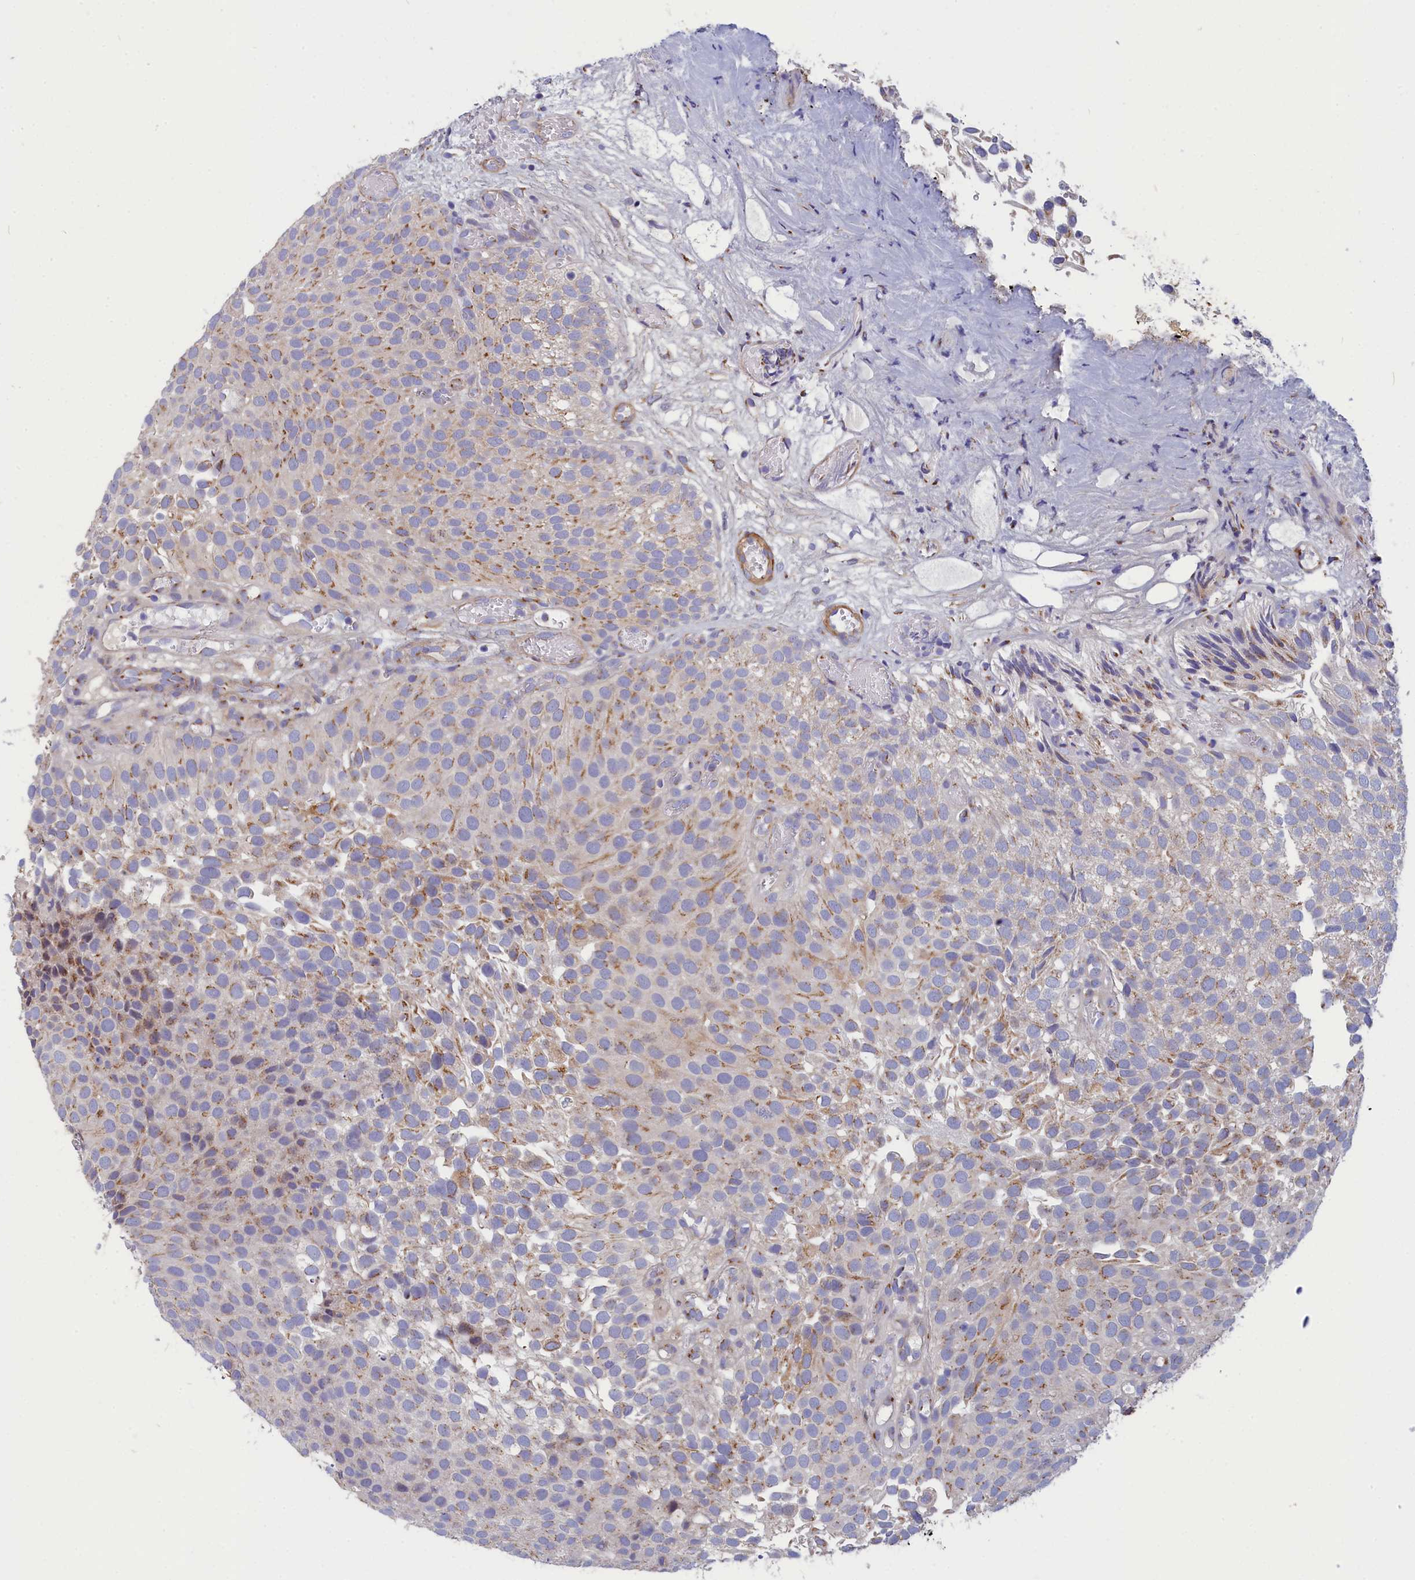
{"staining": {"intensity": "moderate", "quantity": "25%-75%", "location": "cytoplasmic/membranous"}, "tissue": "urothelial cancer", "cell_type": "Tumor cells", "image_type": "cancer", "snomed": [{"axis": "morphology", "description": "Urothelial carcinoma, Low grade"}, {"axis": "topography", "description": "Urinary bladder"}], "caption": "Human urothelial cancer stained for a protein (brown) displays moderate cytoplasmic/membranous positive staining in approximately 25%-75% of tumor cells.", "gene": "TUBGCP4", "patient": {"sex": "male", "age": 89}}